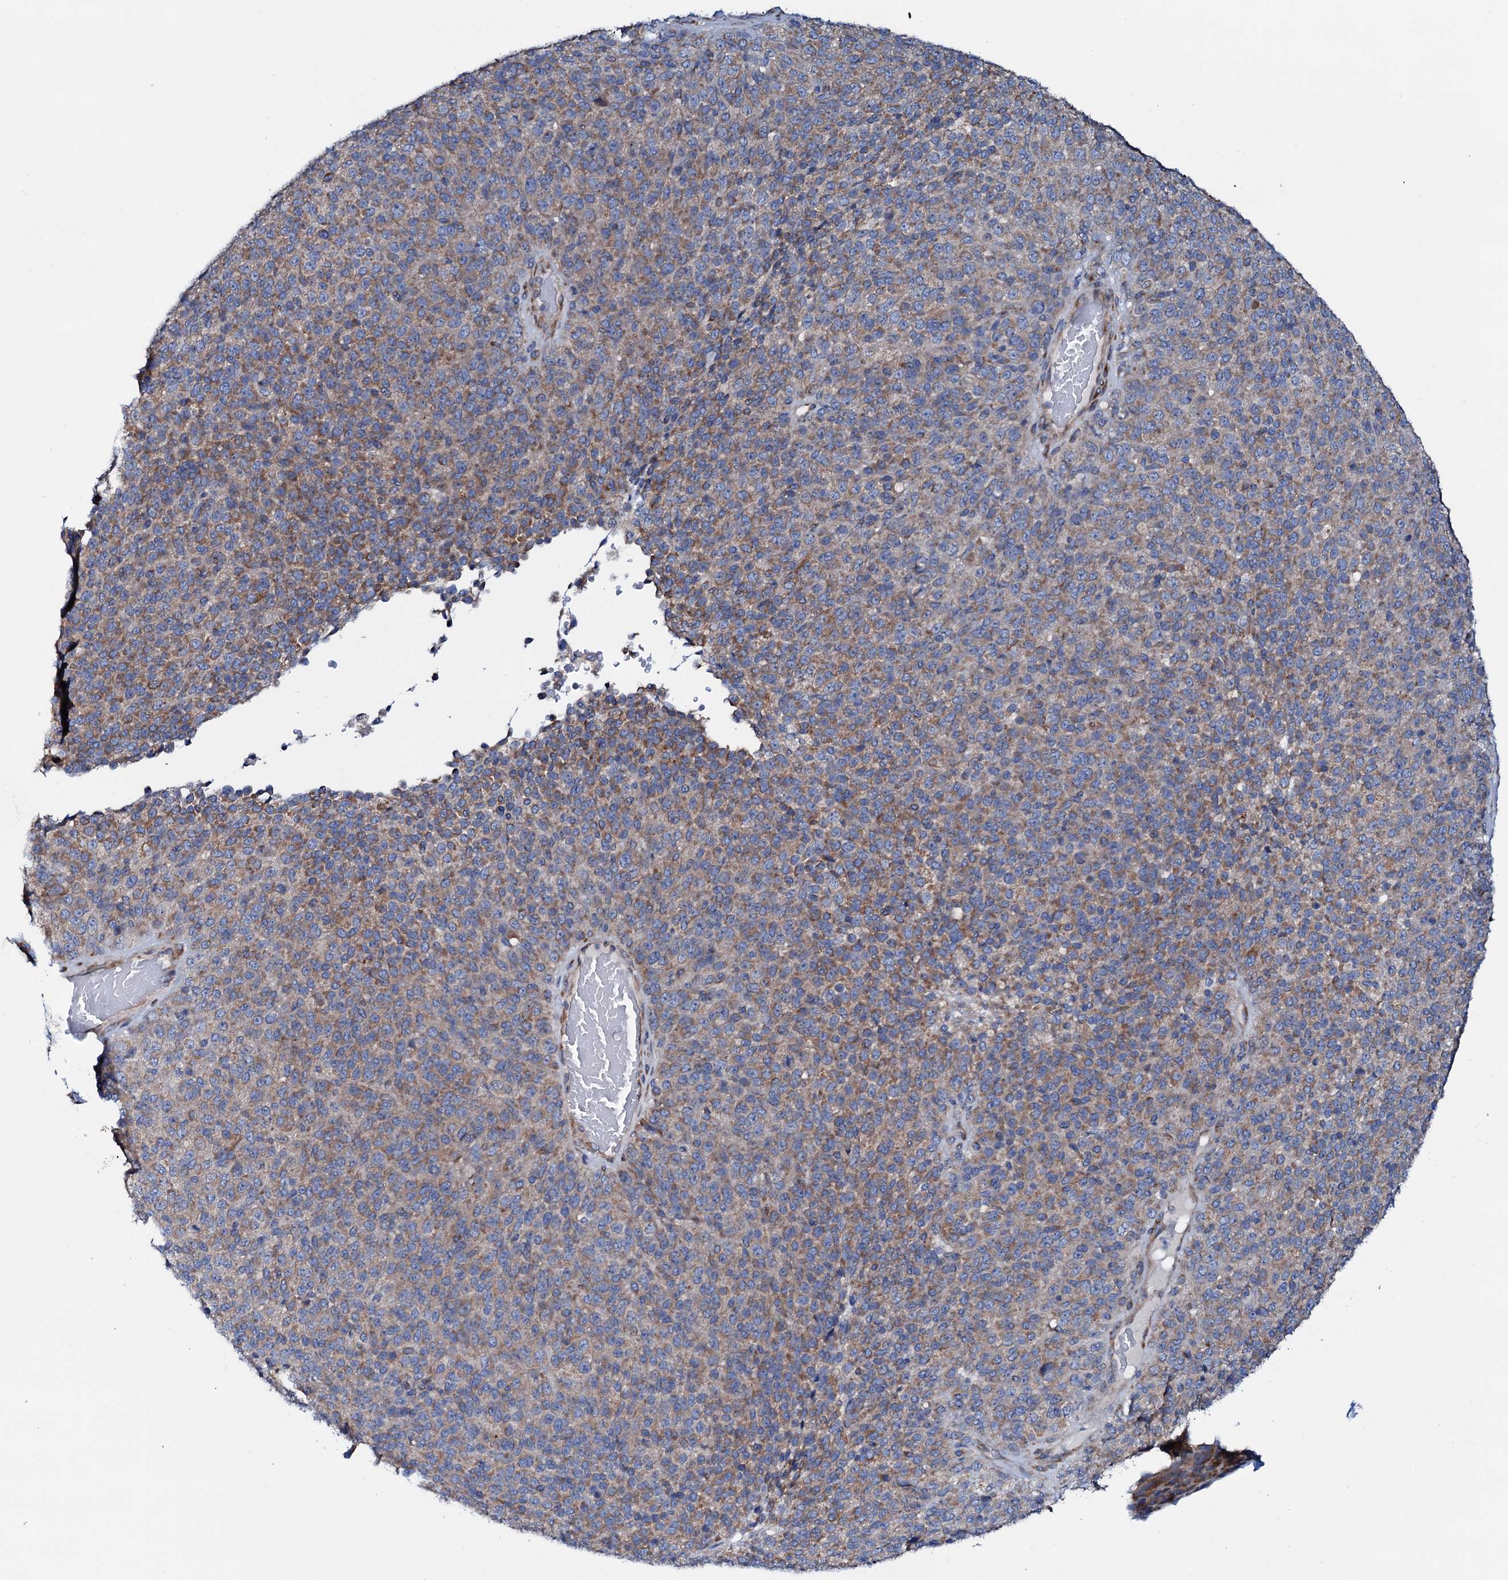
{"staining": {"intensity": "weak", "quantity": ">75%", "location": "cytoplasmic/membranous"}, "tissue": "melanoma", "cell_type": "Tumor cells", "image_type": "cancer", "snomed": [{"axis": "morphology", "description": "Malignant melanoma, Metastatic site"}, {"axis": "topography", "description": "Brain"}], "caption": "IHC histopathology image of neoplastic tissue: human malignant melanoma (metastatic site) stained using immunohistochemistry exhibits low levels of weak protein expression localized specifically in the cytoplasmic/membranous of tumor cells, appearing as a cytoplasmic/membranous brown color.", "gene": "STARD13", "patient": {"sex": "female", "age": 56}}